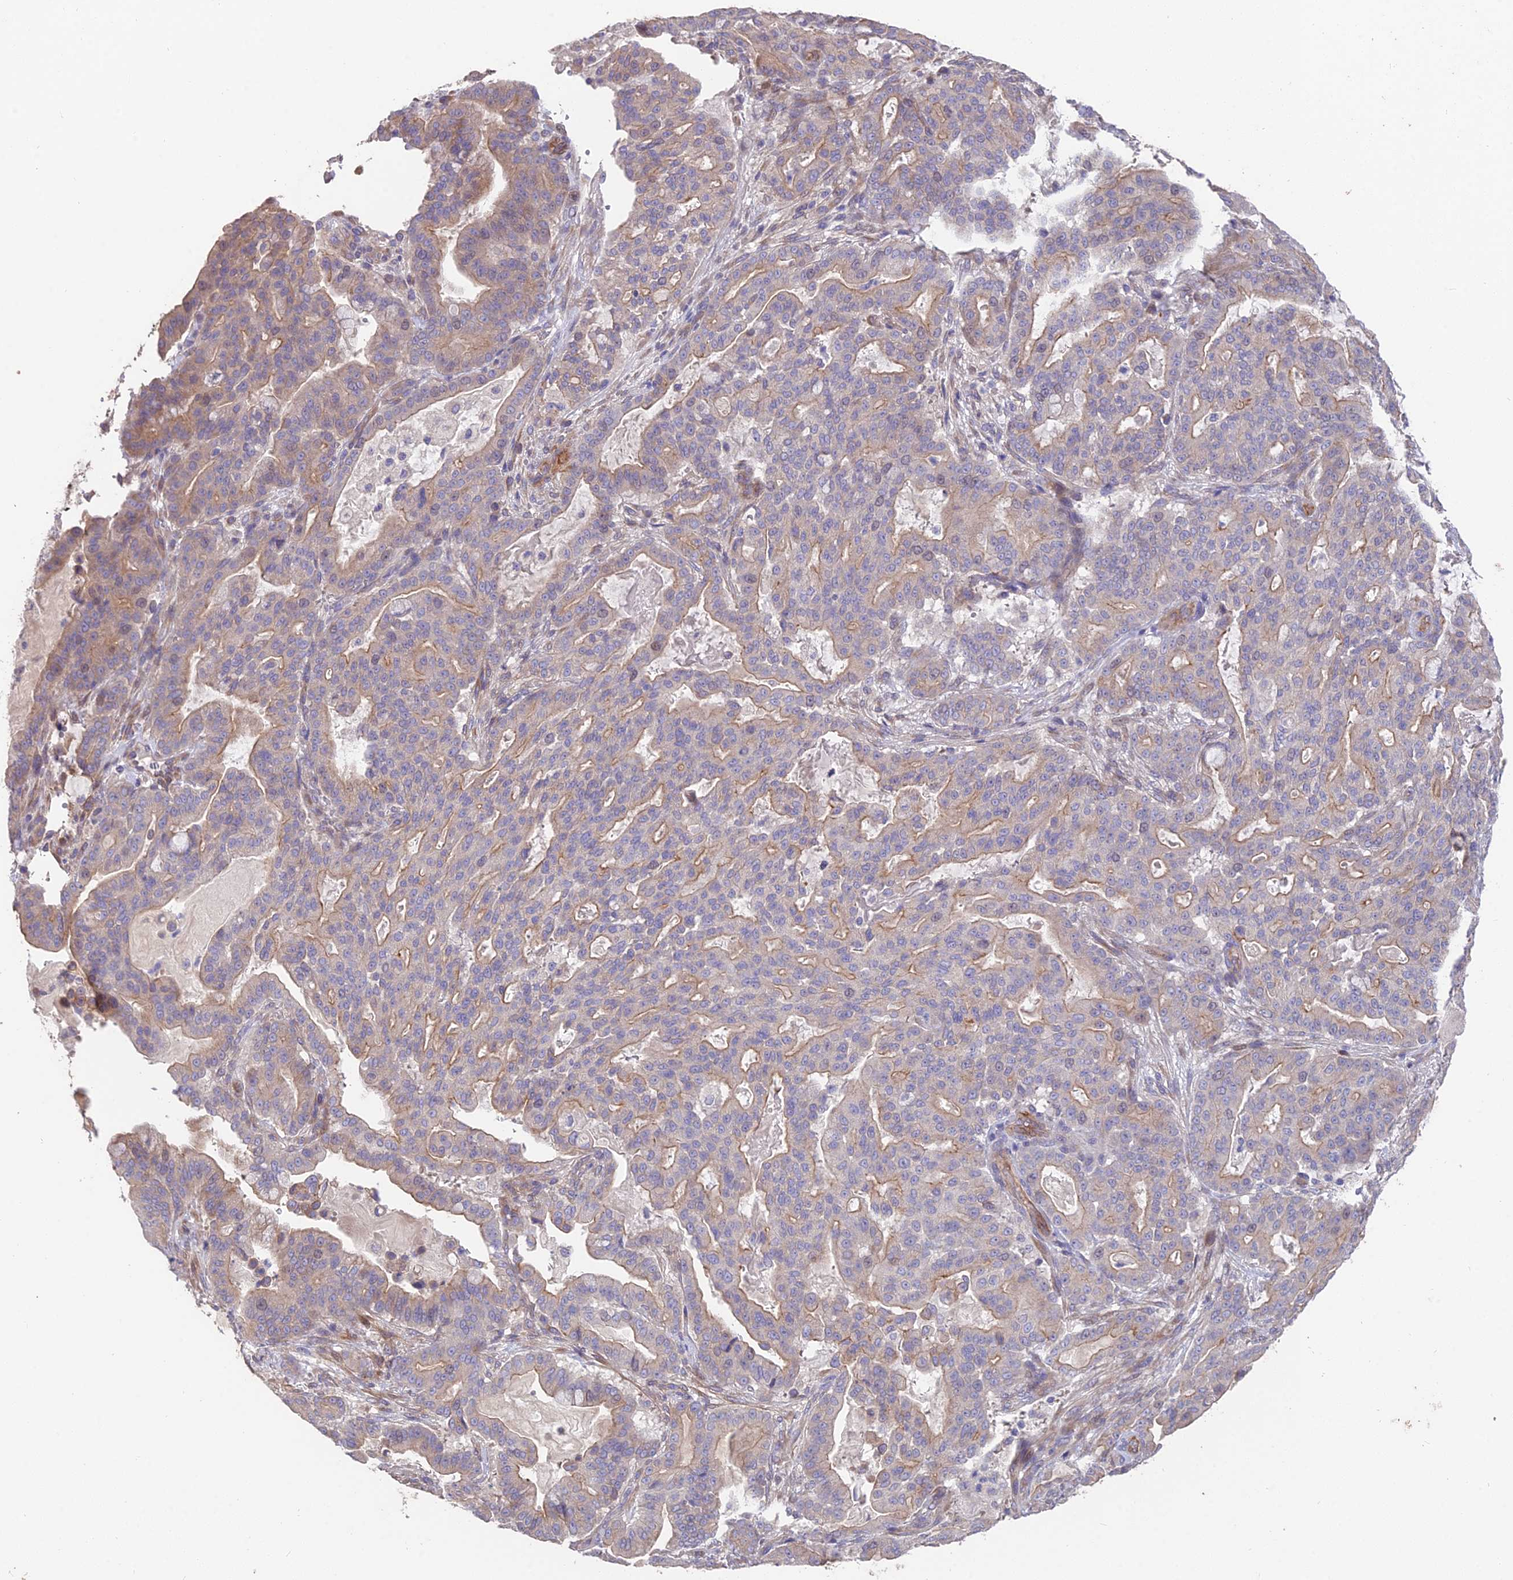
{"staining": {"intensity": "weak", "quantity": "25%-75%", "location": "cytoplasmic/membranous"}, "tissue": "pancreatic cancer", "cell_type": "Tumor cells", "image_type": "cancer", "snomed": [{"axis": "morphology", "description": "Adenocarcinoma, NOS"}, {"axis": "topography", "description": "Pancreas"}], "caption": "Protein expression analysis of human adenocarcinoma (pancreatic) reveals weak cytoplasmic/membranous positivity in approximately 25%-75% of tumor cells.", "gene": "FAM168B", "patient": {"sex": "male", "age": 63}}